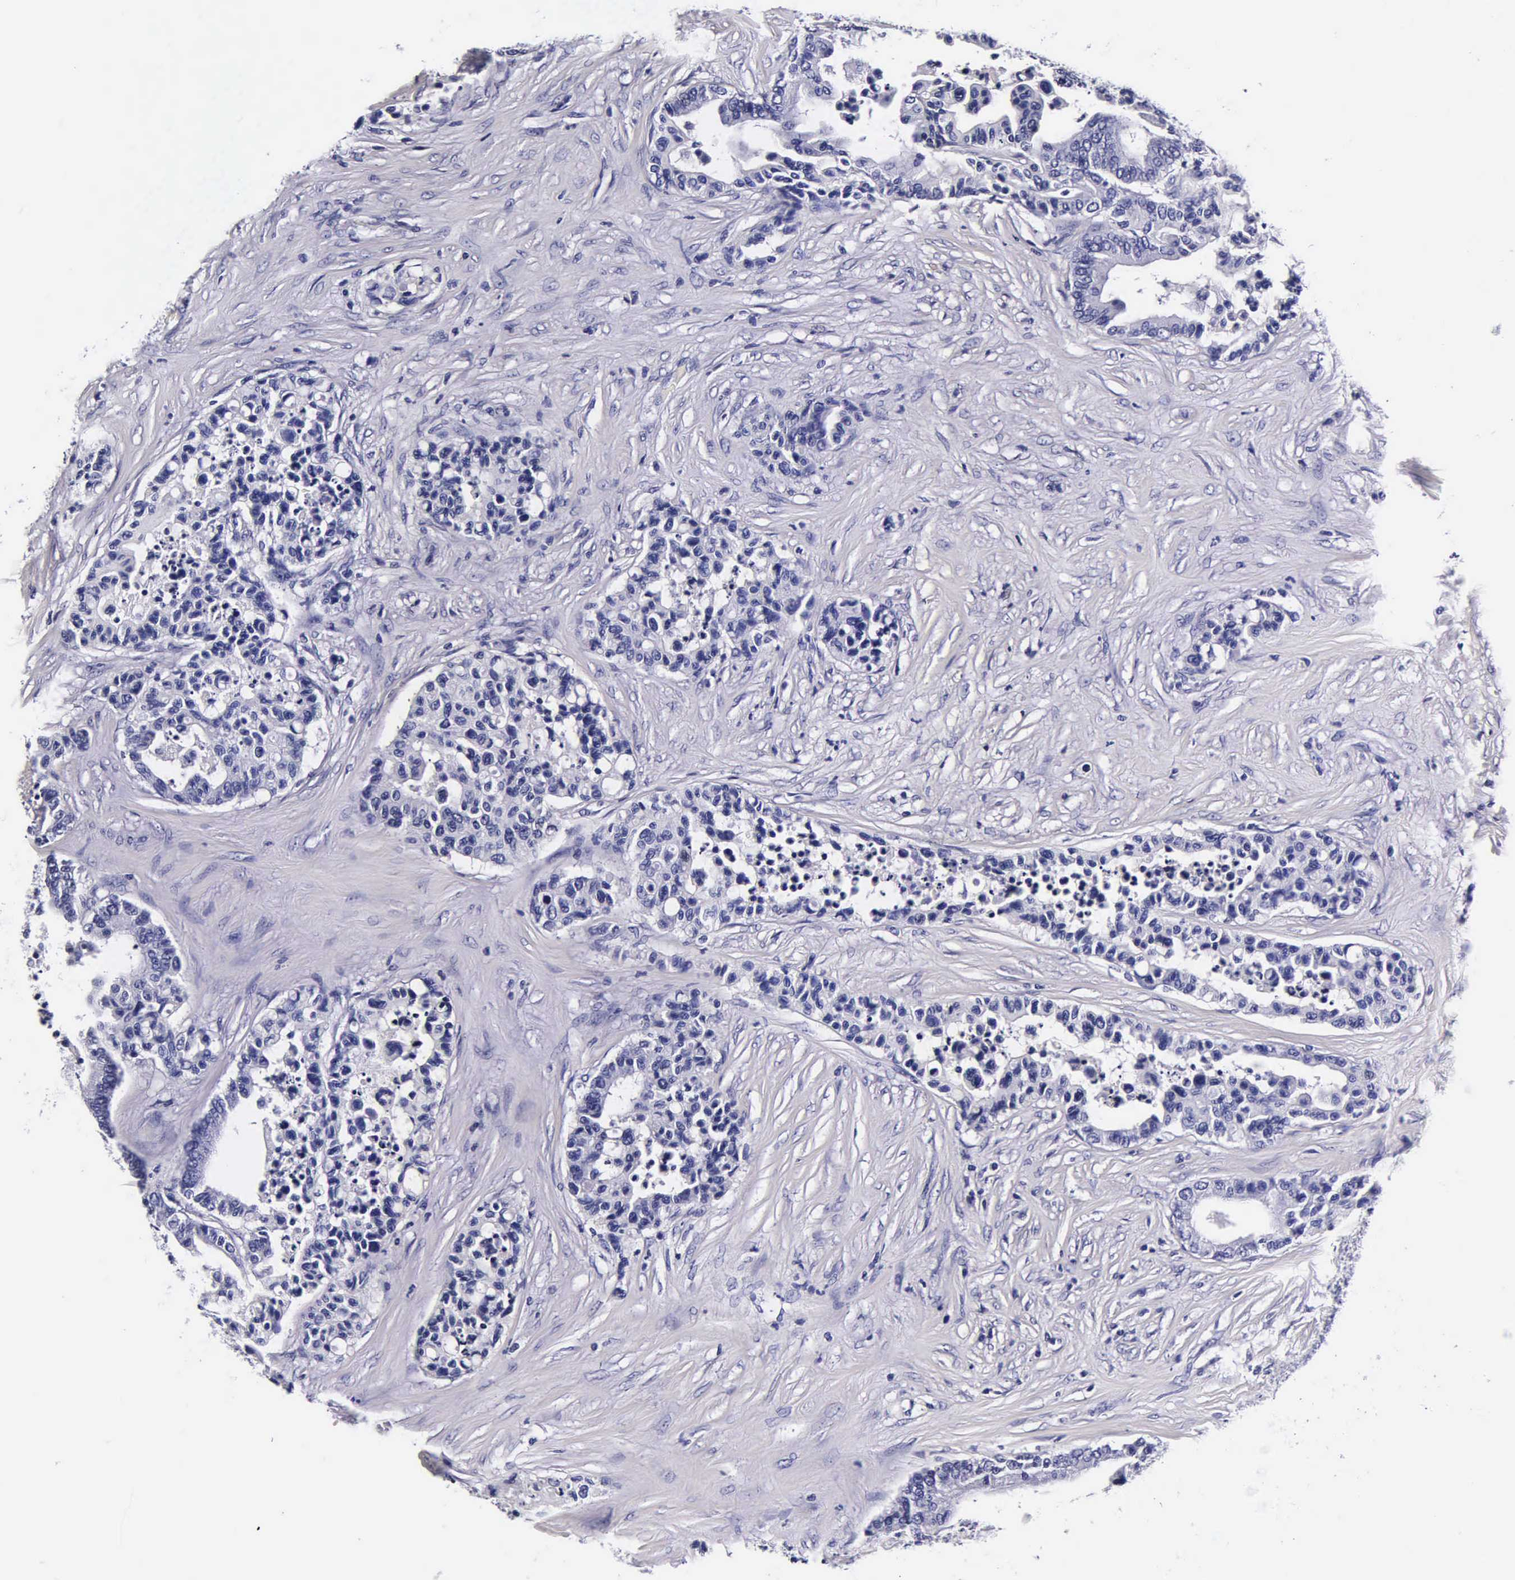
{"staining": {"intensity": "negative", "quantity": "none", "location": "none"}, "tissue": "colorectal cancer", "cell_type": "Tumor cells", "image_type": "cancer", "snomed": [{"axis": "morphology", "description": "Adenocarcinoma, NOS"}, {"axis": "topography", "description": "Colon"}], "caption": "Colorectal cancer stained for a protein using immunohistochemistry (IHC) shows no expression tumor cells.", "gene": "IAPP", "patient": {"sex": "male", "age": 82}}